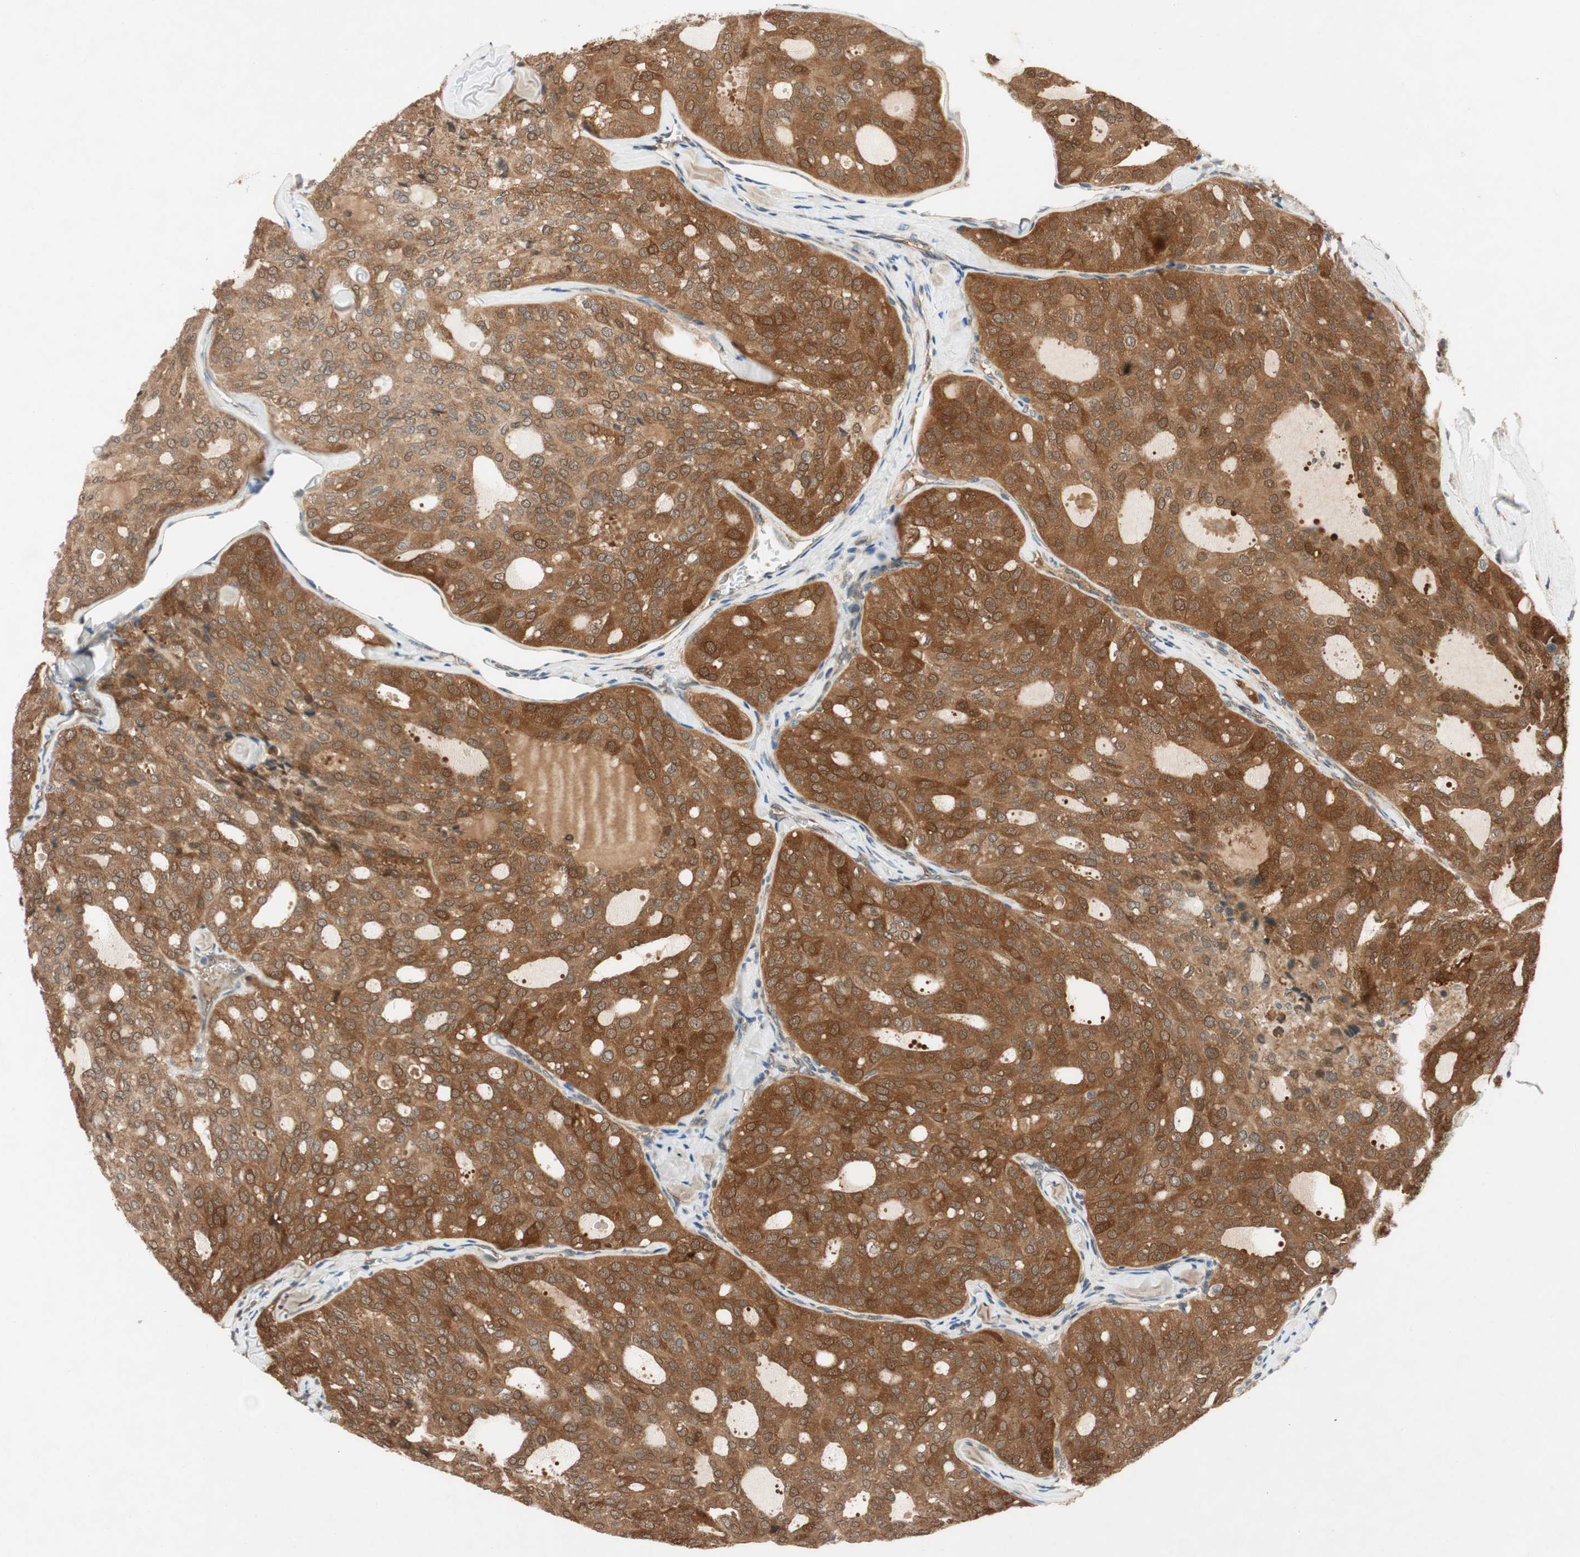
{"staining": {"intensity": "moderate", "quantity": ">75%", "location": "cytoplasmic/membranous"}, "tissue": "thyroid cancer", "cell_type": "Tumor cells", "image_type": "cancer", "snomed": [{"axis": "morphology", "description": "Follicular adenoma carcinoma, NOS"}, {"axis": "topography", "description": "Thyroid gland"}], "caption": "IHC photomicrograph of human follicular adenoma carcinoma (thyroid) stained for a protein (brown), which displays medium levels of moderate cytoplasmic/membranous expression in about >75% of tumor cells.", "gene": "GCLM", "patient": {"sex": "male", "age": 75}}